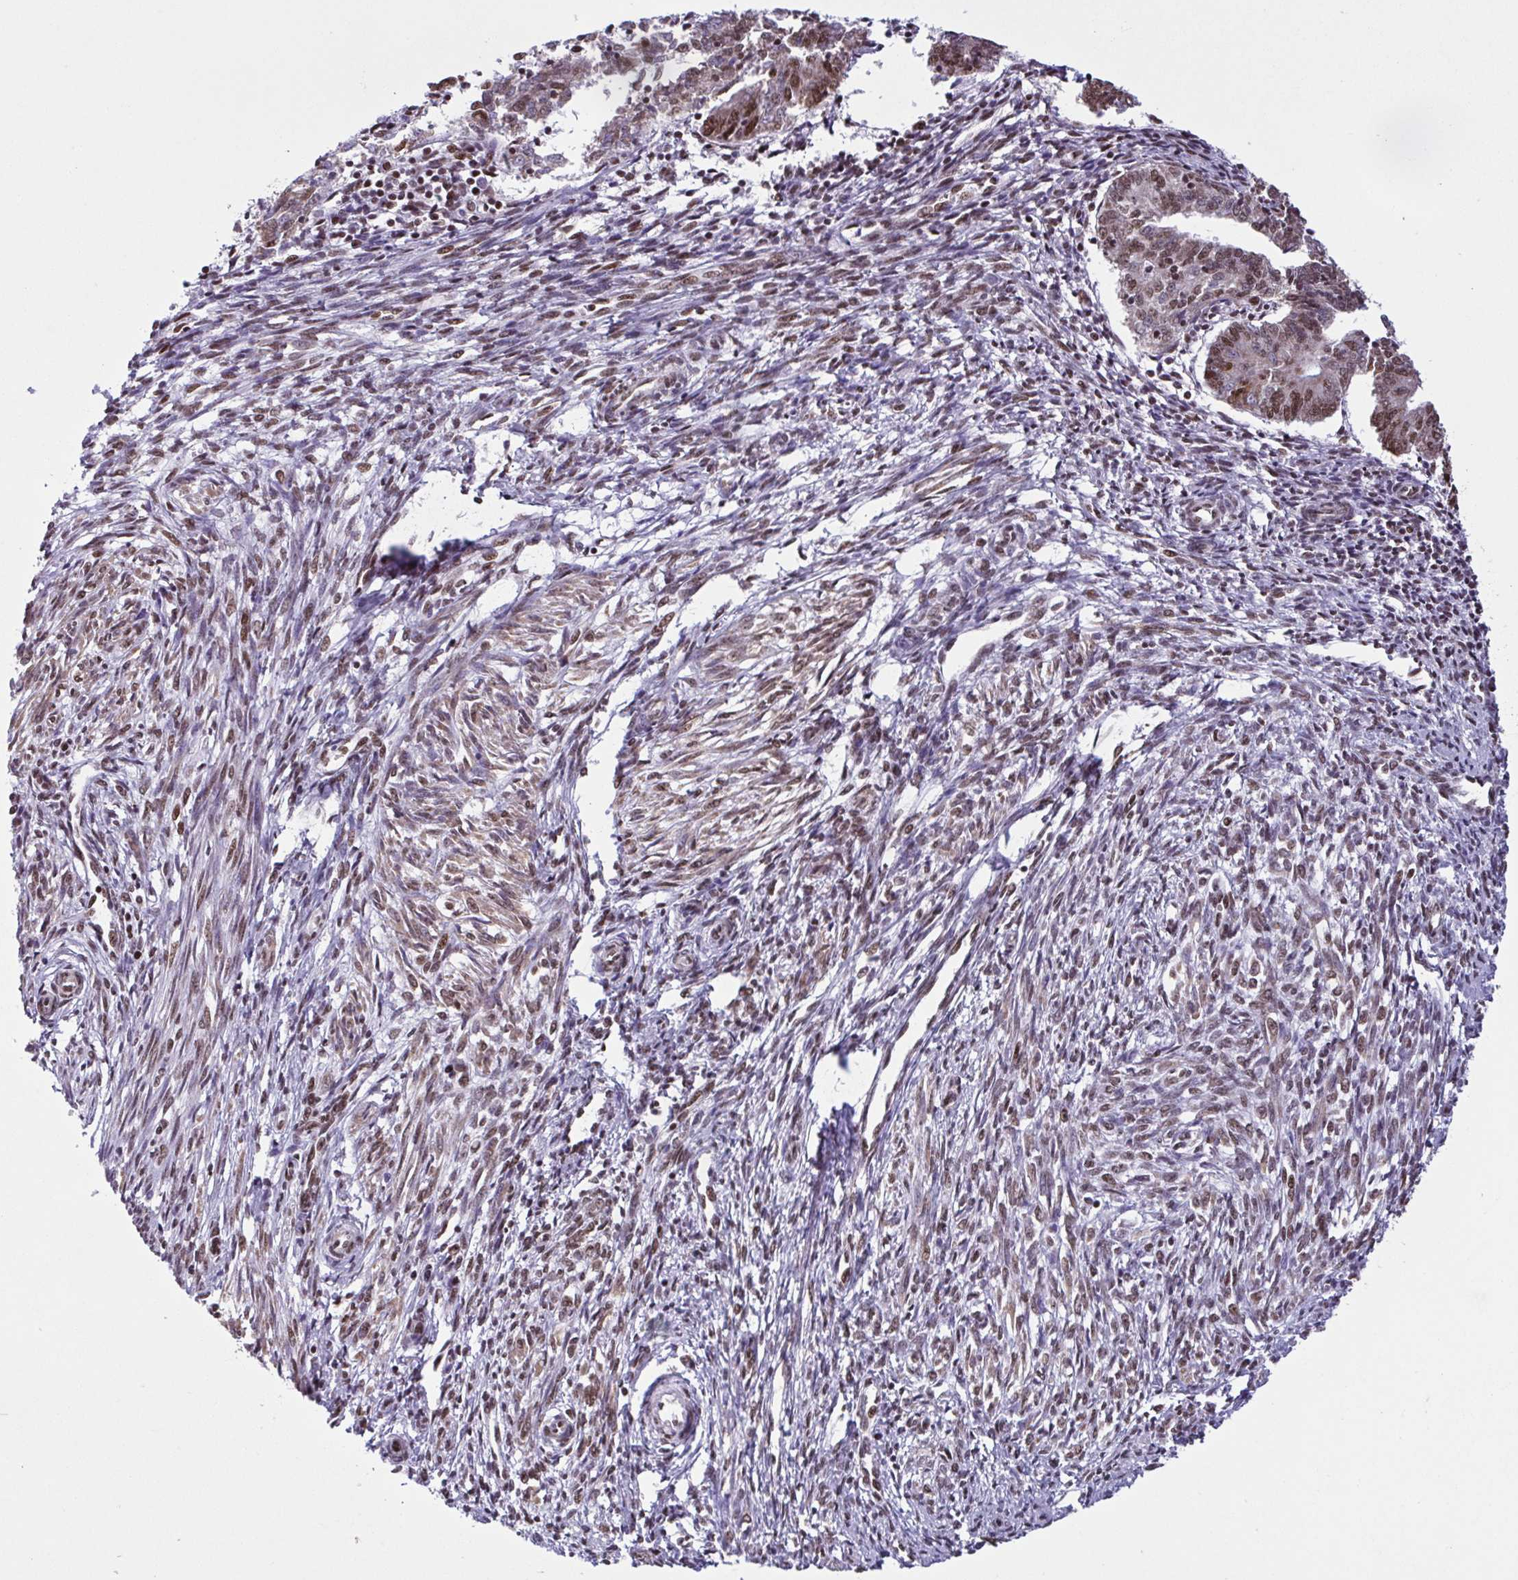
{"staining": {"intensity": "moderate", "quantity": ">75%", "location": "nuclear"}, "tissue": "endometrial cancer", "cell_type": "Tumor cells", "image_type": "cancer", "snomed": [{"axis": "morphology", "description": "Adenocarcinoma, NOS"}, {"axis": "topography", "description": "Endometrium"}], "caption": "Immunohistochemistry histopathology image of neoplastic tissue: endometrial cancer (adenocarcinoma) stained using IHC displays medium levels of moderate protein expression localized specifically in the nuclear of tumor cells, appearing as a nuclear brown color.", "gene": "TIMM21", "patient": {"sex": "female", "age": 50}}